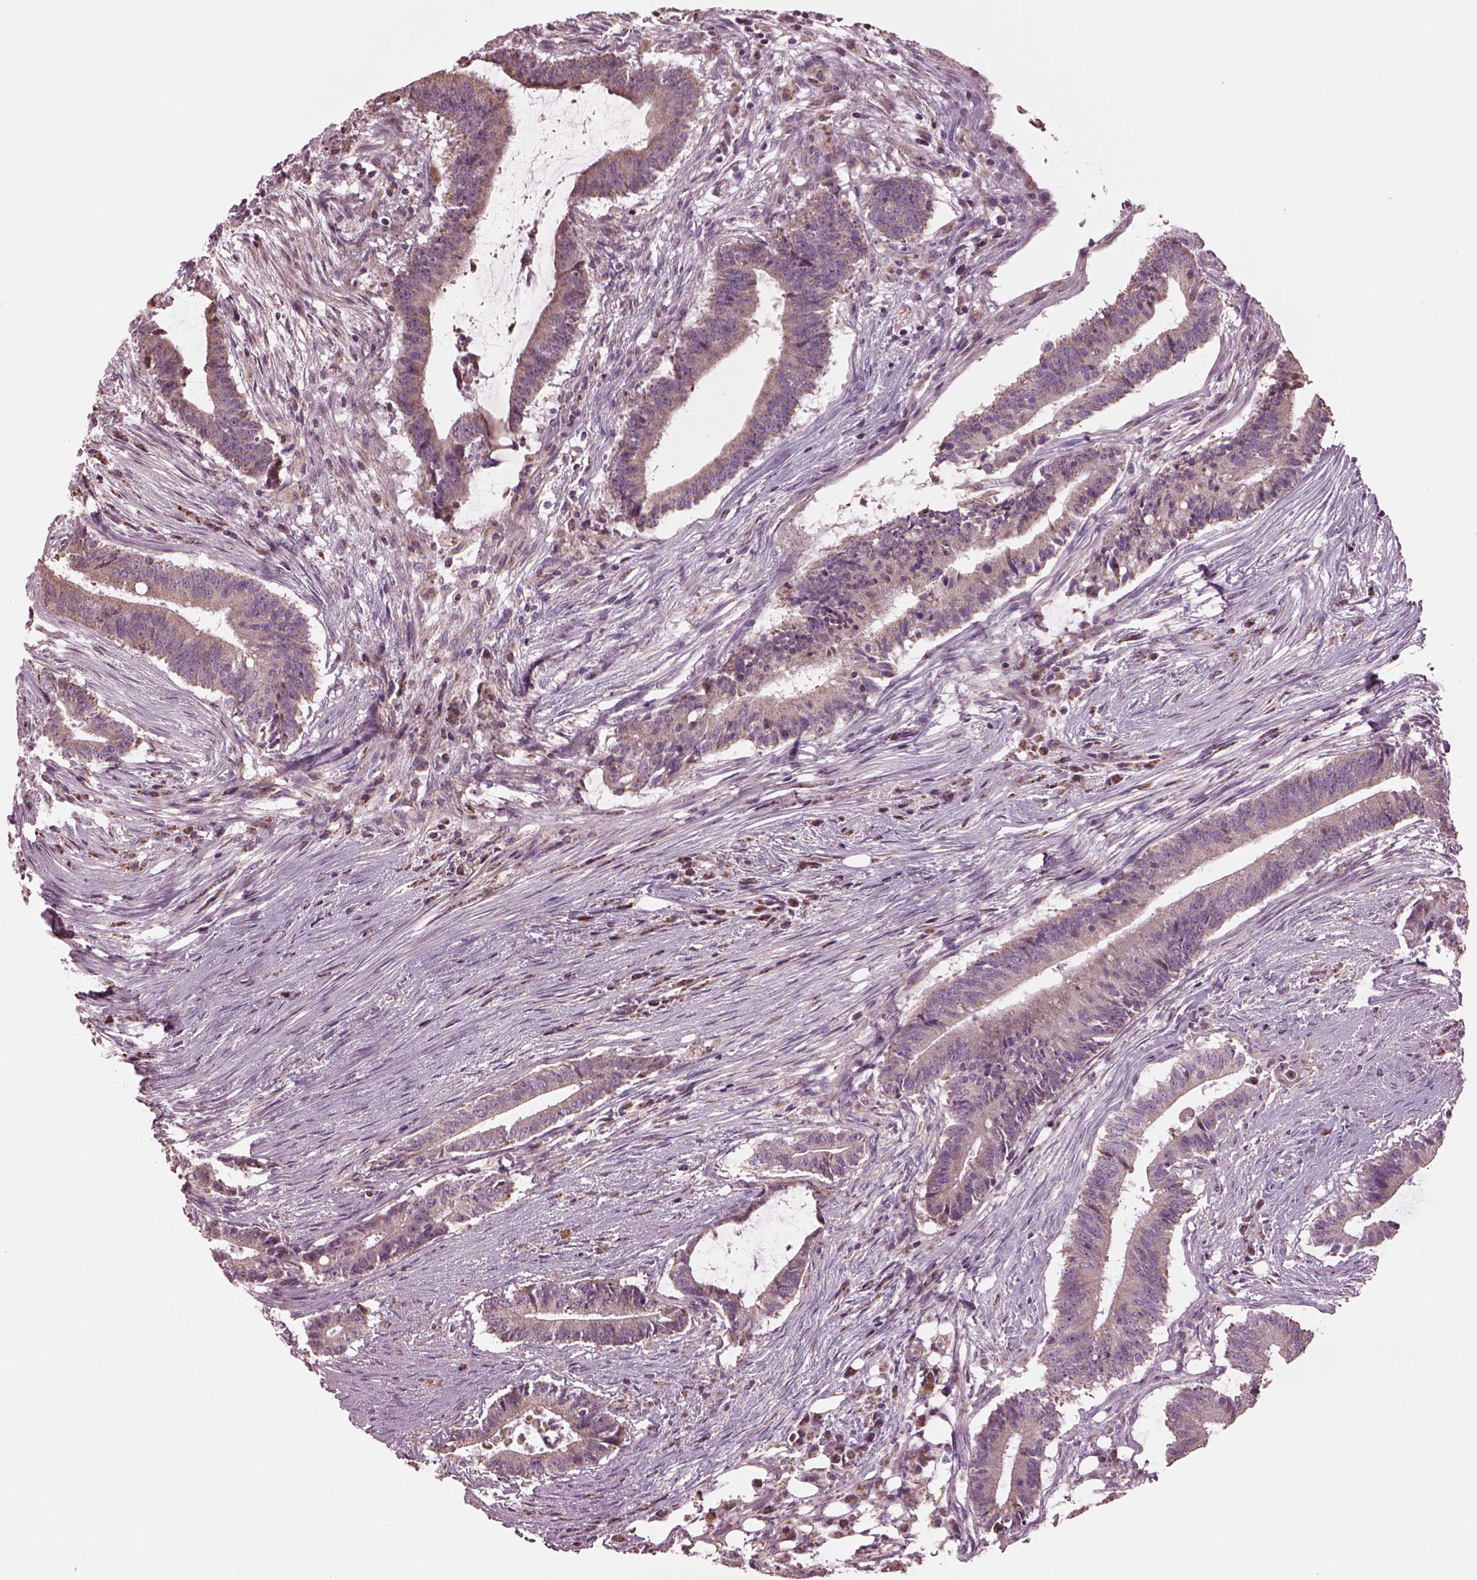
{"staining": {"intensity": "weak", "quantity": ">75%", "location": "cytoplasmic/membranous"}, "tissue": "colorectal cancer", "cell_type": "Tumor cells", "image_type": "cancer", "snomed": [{"axis": "morphology", "description": "Adenocarcinoma, NOS"}, {"axis": "topography", "description": "Colon"}], "caption": "A photomicrograph of human colorectal cancer (adenocarcinoma) stained for a protein displays weak cytoplasmic/membranous brown staining in tumor cells. (DAB (3,3'-diaminobenzidine) IHC, brown staining for protein, blue staining for nuclei).", "gene": "SPATA7", "patient": {"sex": "female", "age": 43}}